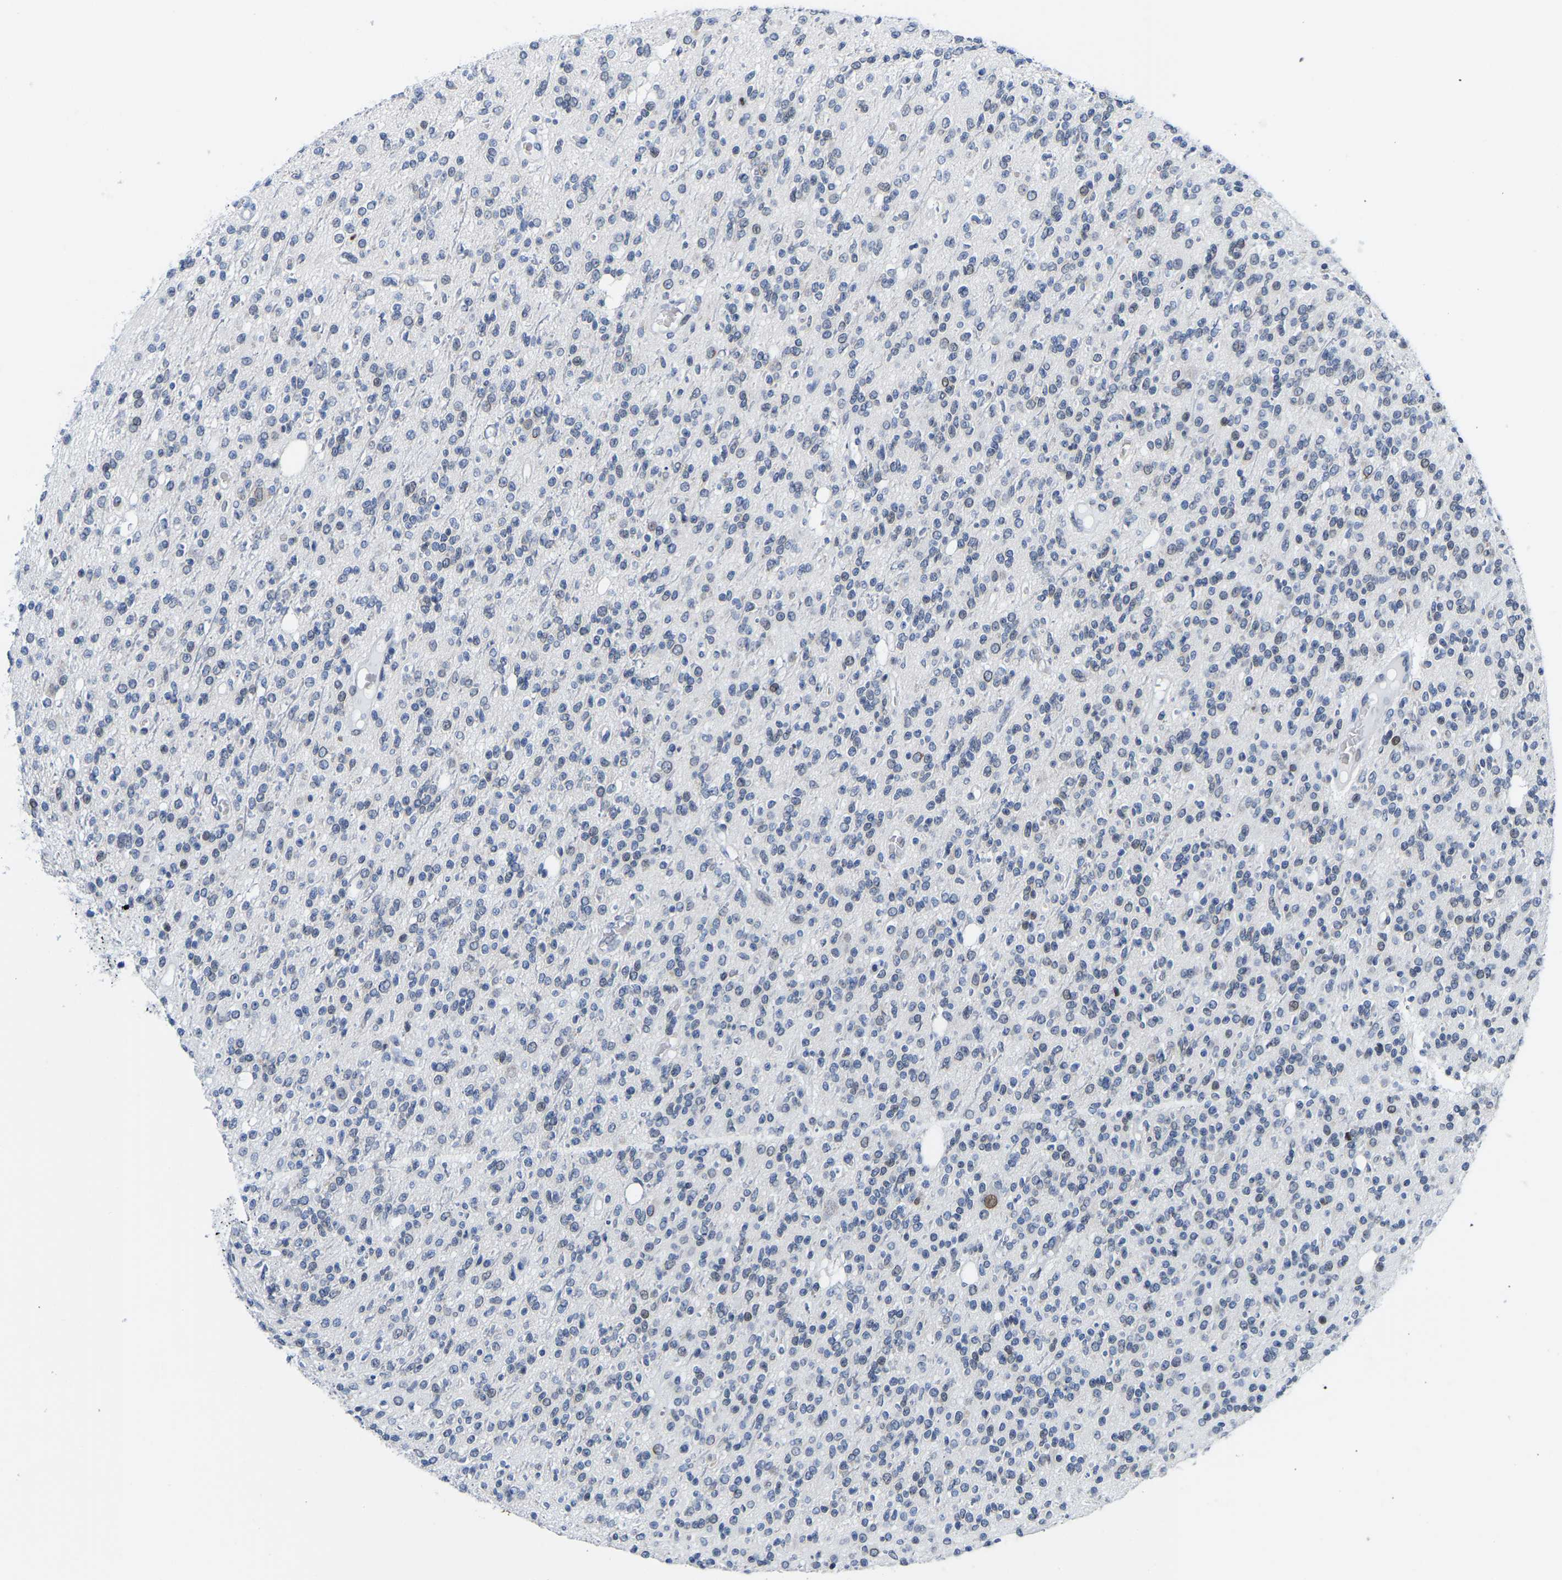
{"staining": {"intensity": "negative", "quantity": "none", "location": "none"}, "tissue": "glioma", "cell_type": "Tumor cells", "image_type": "cancer", "snomed": [{"axis": "morphology", "description": "Glioma, malignant, High grade"}, {"axis": "topography", "description": "Brain"}], "caption": "An immunohistochemistry image of malignant glioma (high-grade) is shown. There is no staining in tumor cells of malignant glioma (high-grade). The staining was performed using DAB (3,3'-diaminobenzidine) to visualize the protein expression in brown, while the nuclei were stained in blue with hematoxylin (Magnification: 20x).", "gene": "UPK3A", "patient": {"sex": "male", "age": 34}}